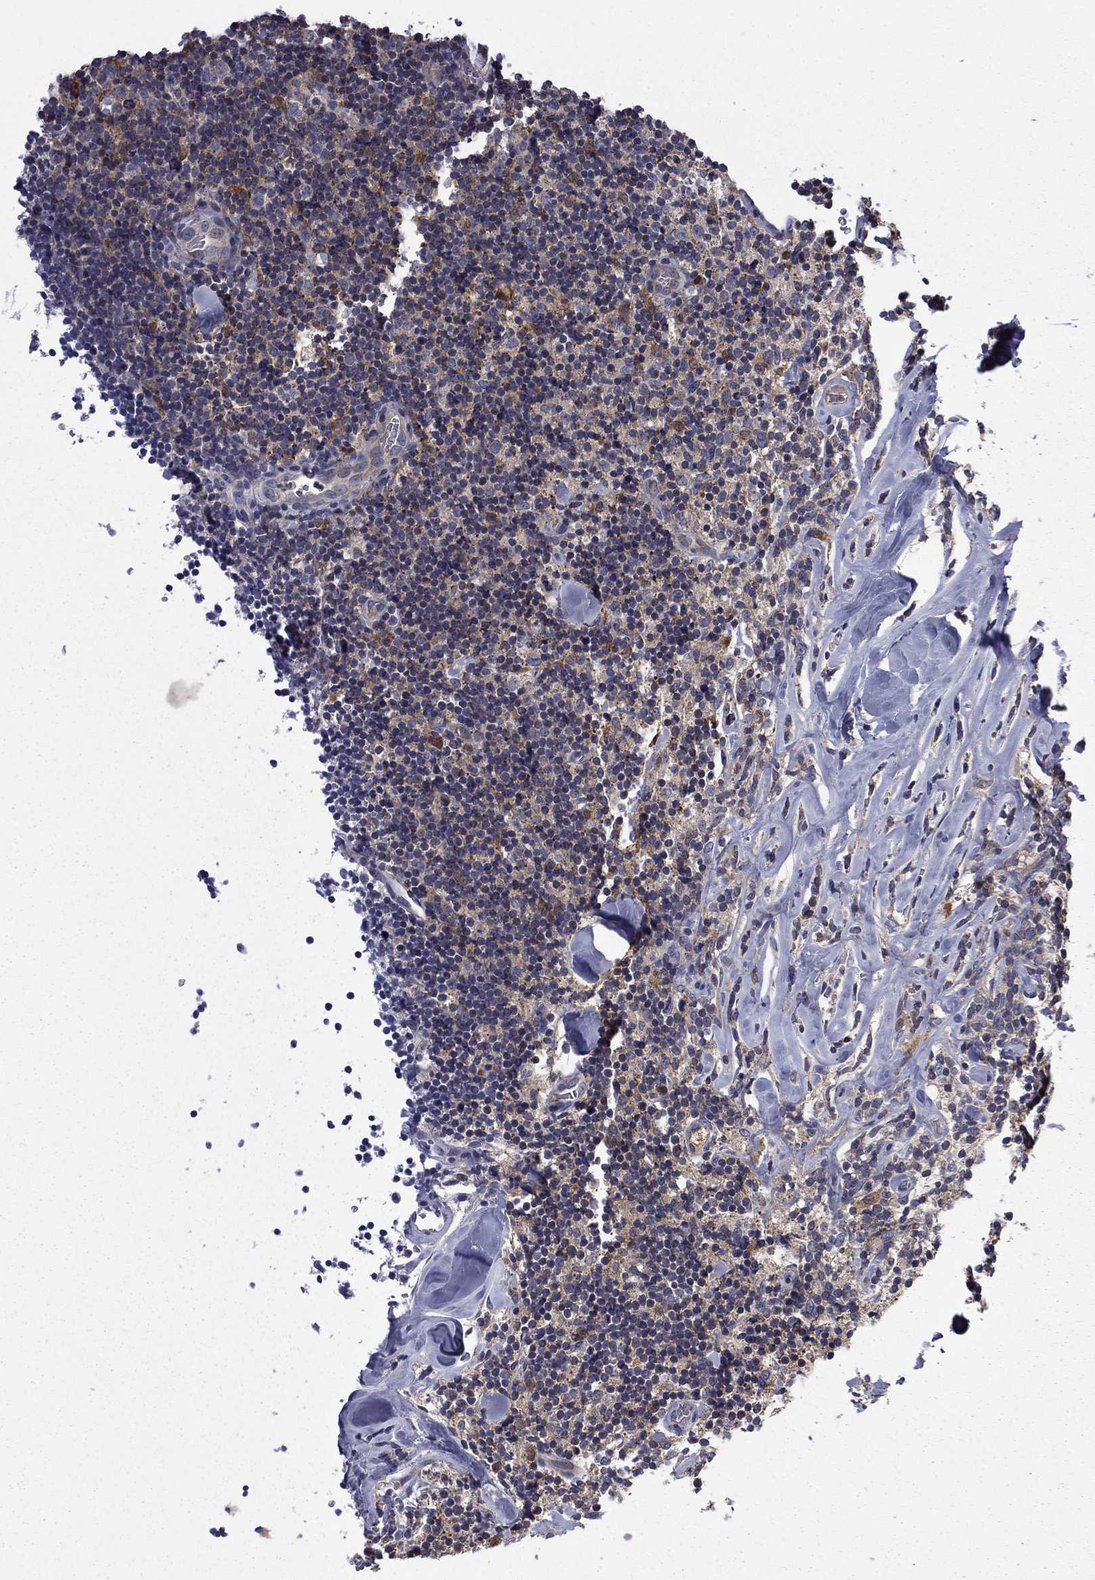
{"staining": {"intensity": "strong", "quantity": "<25%", "location": "cytoplasmic/membranous"}, "tissue": "lymphoma", "cell_type": "Tumor cells", "image_type": "cancer", "snomed": [{"axis": "morphology", "description": "Malignant lymphoma, non-Hodgkin's type, Low grade"}, {"axis": "topography", "description": "Lymph node"}], "caption": "Lymphoma tissue shows strong cytoplasmic/membranous staining in about <25% of tumor cells", "gene": "CEACAM7", "patient": {"sex": "female", "age": 56}}